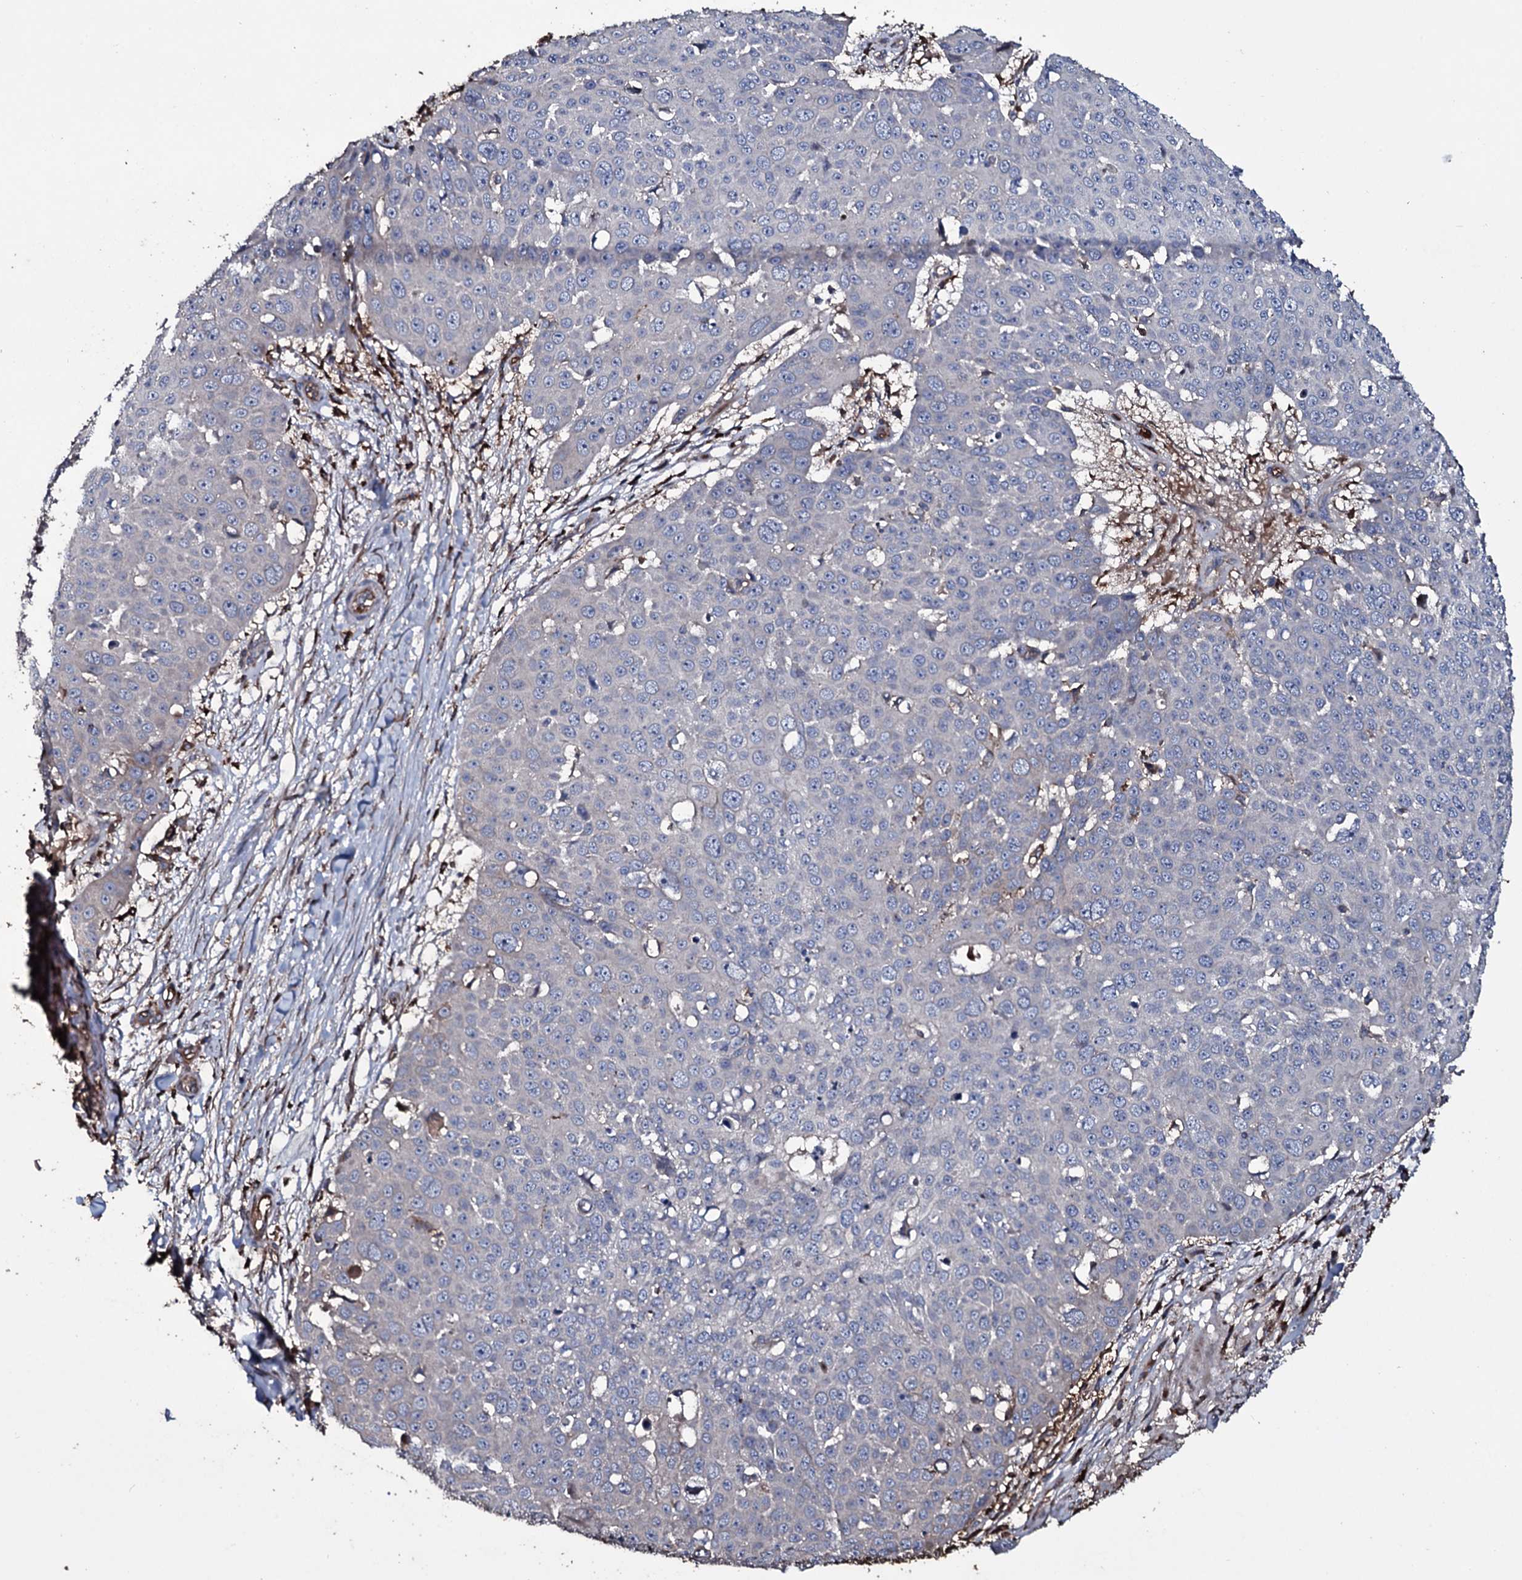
{"staining": {"intensity": "negative", "quantity": "none", "location": "none"}, "tissue": "skin cancer", "cell_type": "Tumor cells", "image_type": "cancer", "snomed": [{"axis": "morphology", "description": "Squamous cell carcinoma, NOS"}, {"axis": "topography", "description": "Skin"}], "caption": "Immunohistochemistry photomicrograph of neoplastic tissue: skin cancer (squamous cell carcinoma) stained with DAB (3,3'-diaminobenzidine) shows no significant protein expression in tumor cells.", "gene": "ZSWIM8", "patient": {"sex": "male", "age": 71}}